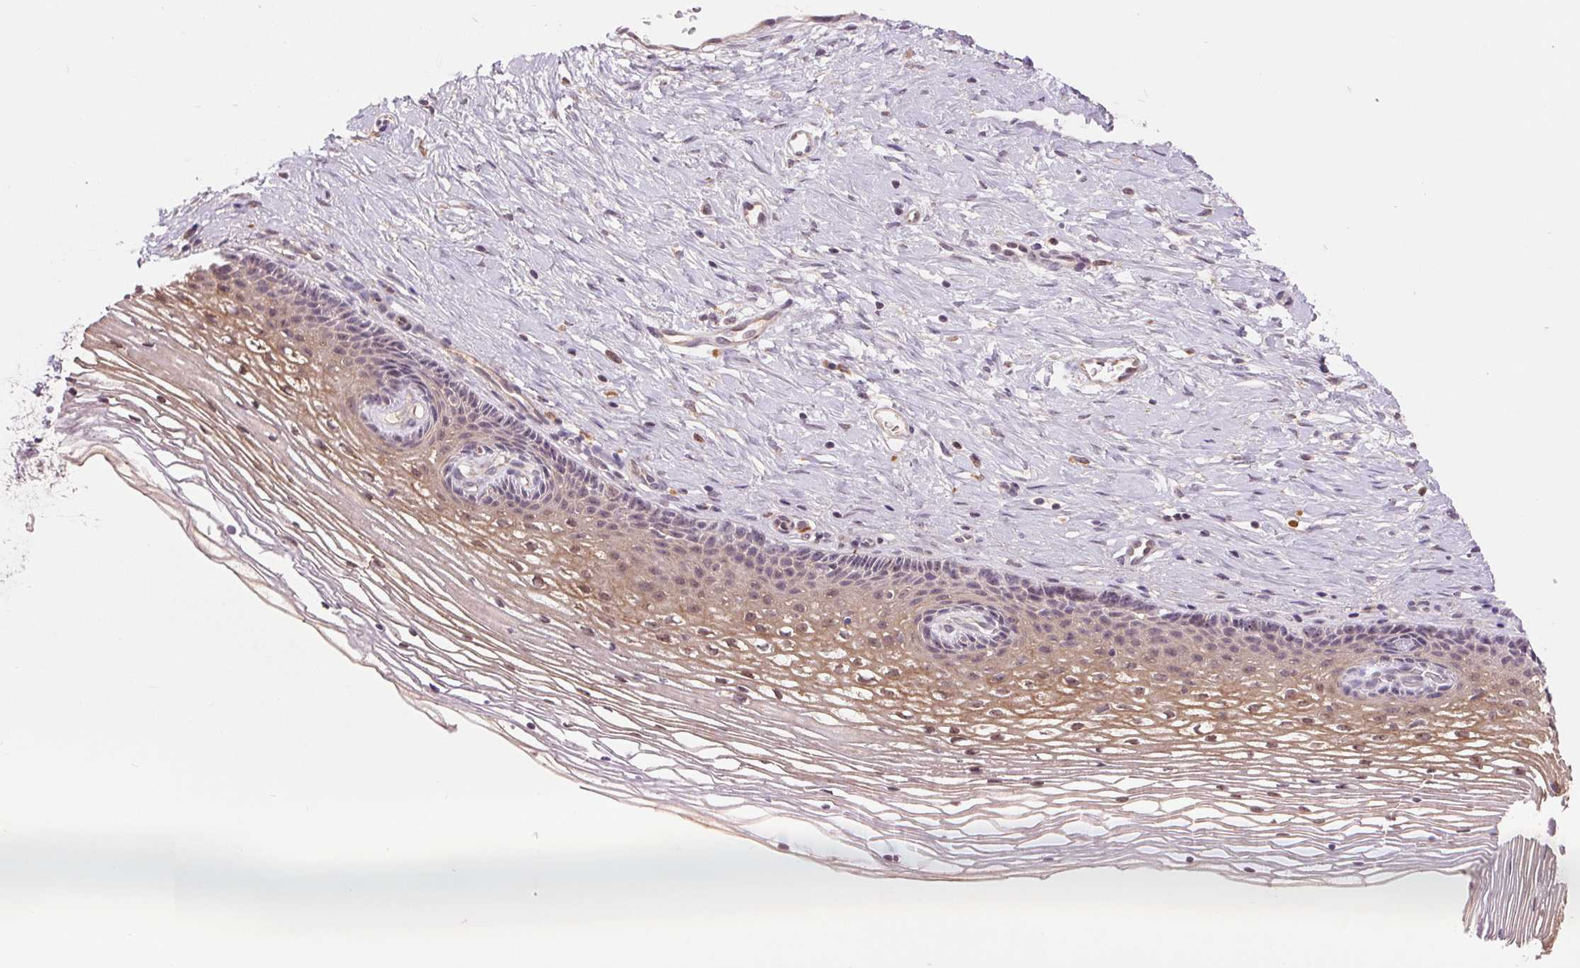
{"staining": {"intensity": "negative", "quantity": "none", "location": "none"}, "tissue": "cervix", "cell_type": "Glandular cells", "image_type": "normal", "snomed": [{"axis": "morphology", "description": "Normal tissue, NOS"}, {"axis": "topography", "description": "Cervix"}], "caption": "Normal cervix was stained to show a protein in brown. There is no significant expression in glandular cells. (Stains: DAB immunohistochemistry (IHC) with hematoxylin counter stain, Microscopy: brightfield microscopy at high magnification).", "gene": "RANBP3L", "patient": {"sex": "female", "age": 34}}